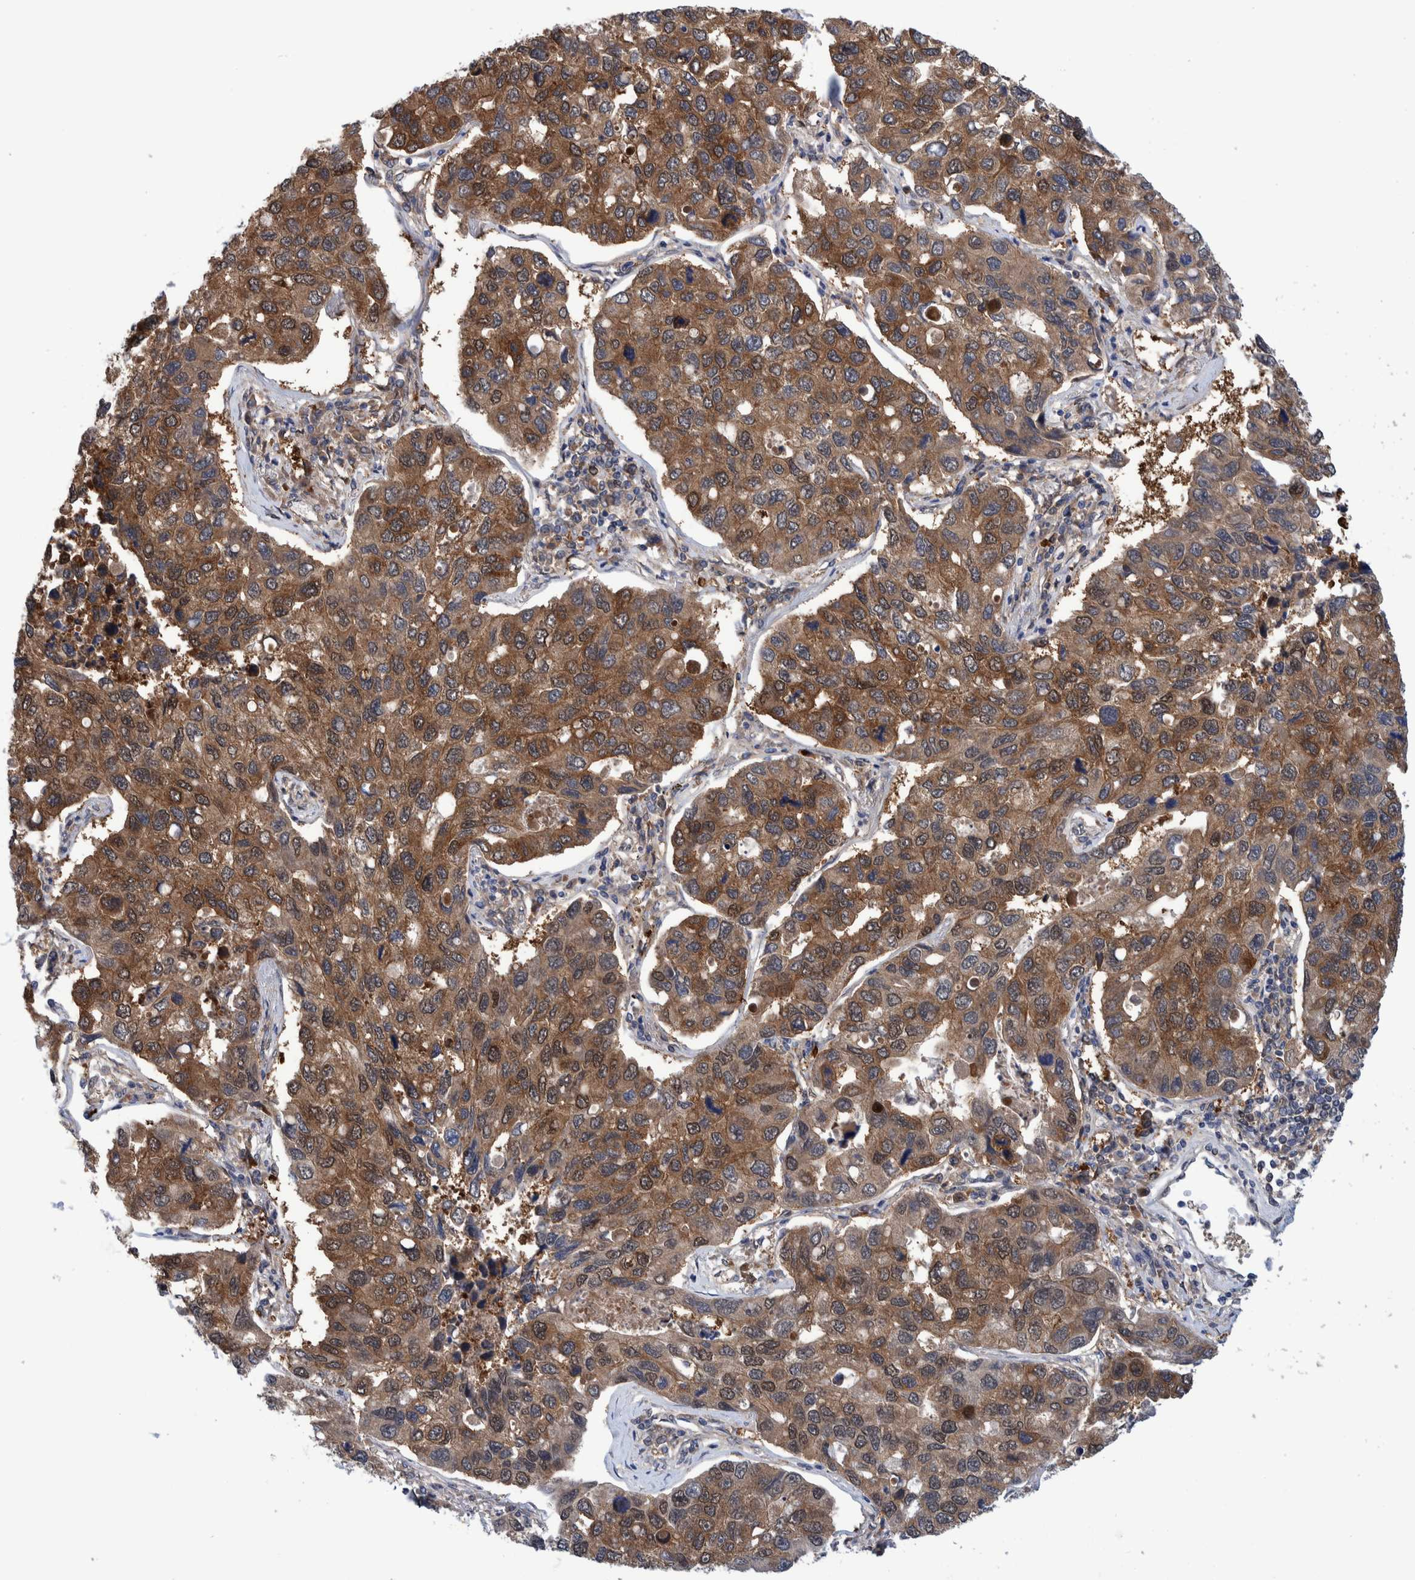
{"staining": {"intensity": "moderate", "quantity": ">75%", "location": "cytoplasmic/membranous"}, "tissue": "lung cancer", "cell_type": "Tumor cells", "image_type": "cancer", "snomed": [{"axis": "morphology", "description": "Adenocarcinoma, NOS"}, {"axis": "topography", "description": "Lung"}], "caption": "A photomicrograph showing moderate cytoplasmic/membranous staining in about >75% of tumor cells in adenocarcinoma (lung), as visualized by brown immunohistochemical staining.", "gene": "PFAS", "patient": {"sex": "male", "age": 64}}